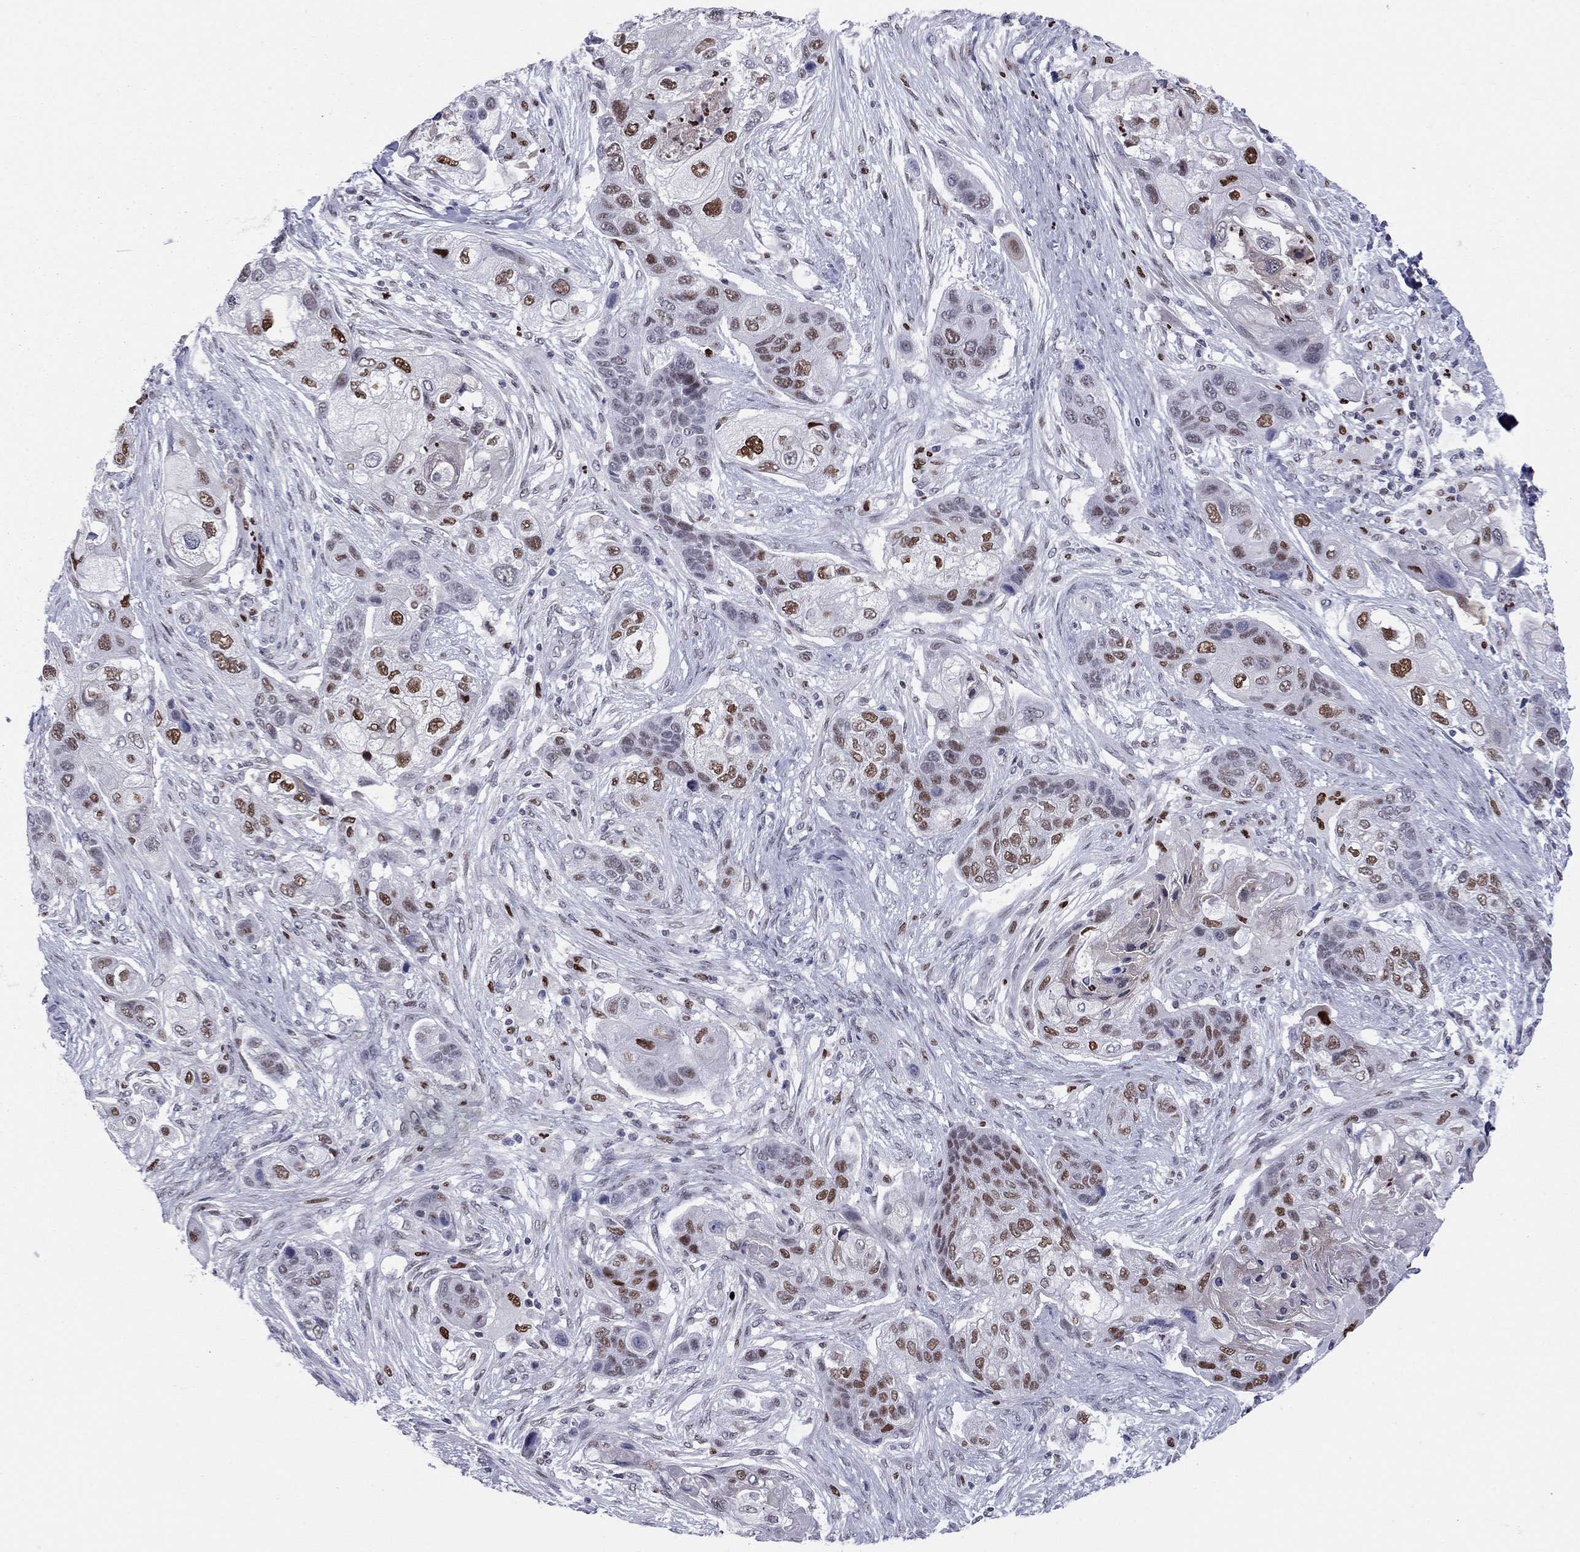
{"staining": {"intensity": "strong", "quantity": "25%-75%", "location": "nuclear"}, "tissue": "lung cancer", "cell_type": "Tumor cells", "image_type": "cancer", "snomed": [{"axis": "morphology", "description": "Squamous cell carcinoma, NOS"}, {"axis": "topography", "description": "Lung"}], "caption": "A micrograph showing strong nuclear positivity in about 25%-75% of tumor cells in lung cancer (squamous cell carcinoma), as visualized by brown immunohistochemical staining.", "gene": "PCGF3", "patient": {"sex": "male", "age": 69}}